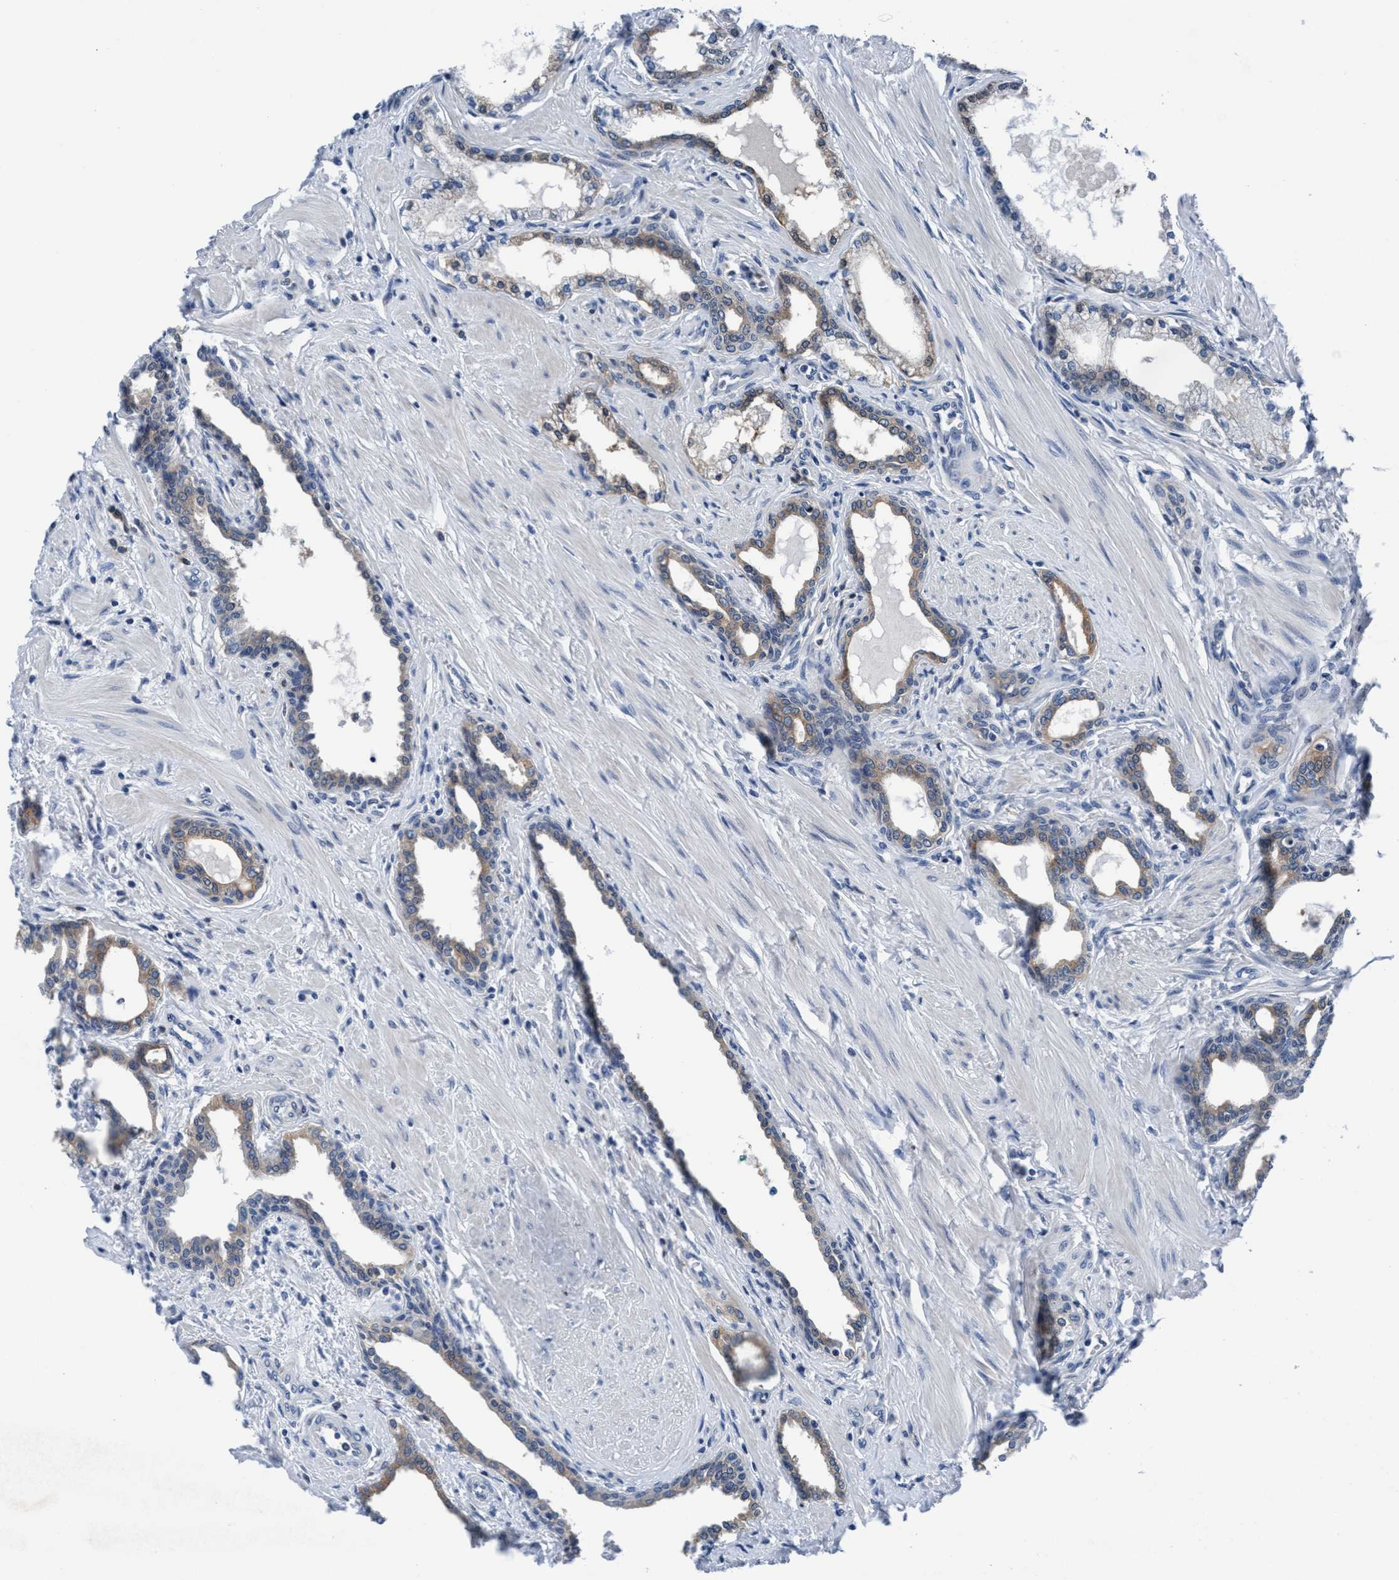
{"staining": {"intensity": "weak", "quantity": "25%-75%", "location": "cytoplasmic/membranous"}, "tissue": "prostate cancer", "cell_type": "Tumor cells", "image_type": "cancer", "snomed": [{"axis": "morphology", "description": "Adenocarcinoma, High grade"}, {"axis": "topography", "description": "Prostate"}], "caption": "Prostate cancer (high-grade adenocarcinoma) tissue displays weak cytoplasmic/membranous staining in approximately 25%-75% of tumor cells, visualized by immunohistochemistry.", "gene": "TMEM94", "patient": {"sex": "male", "age": 52}}